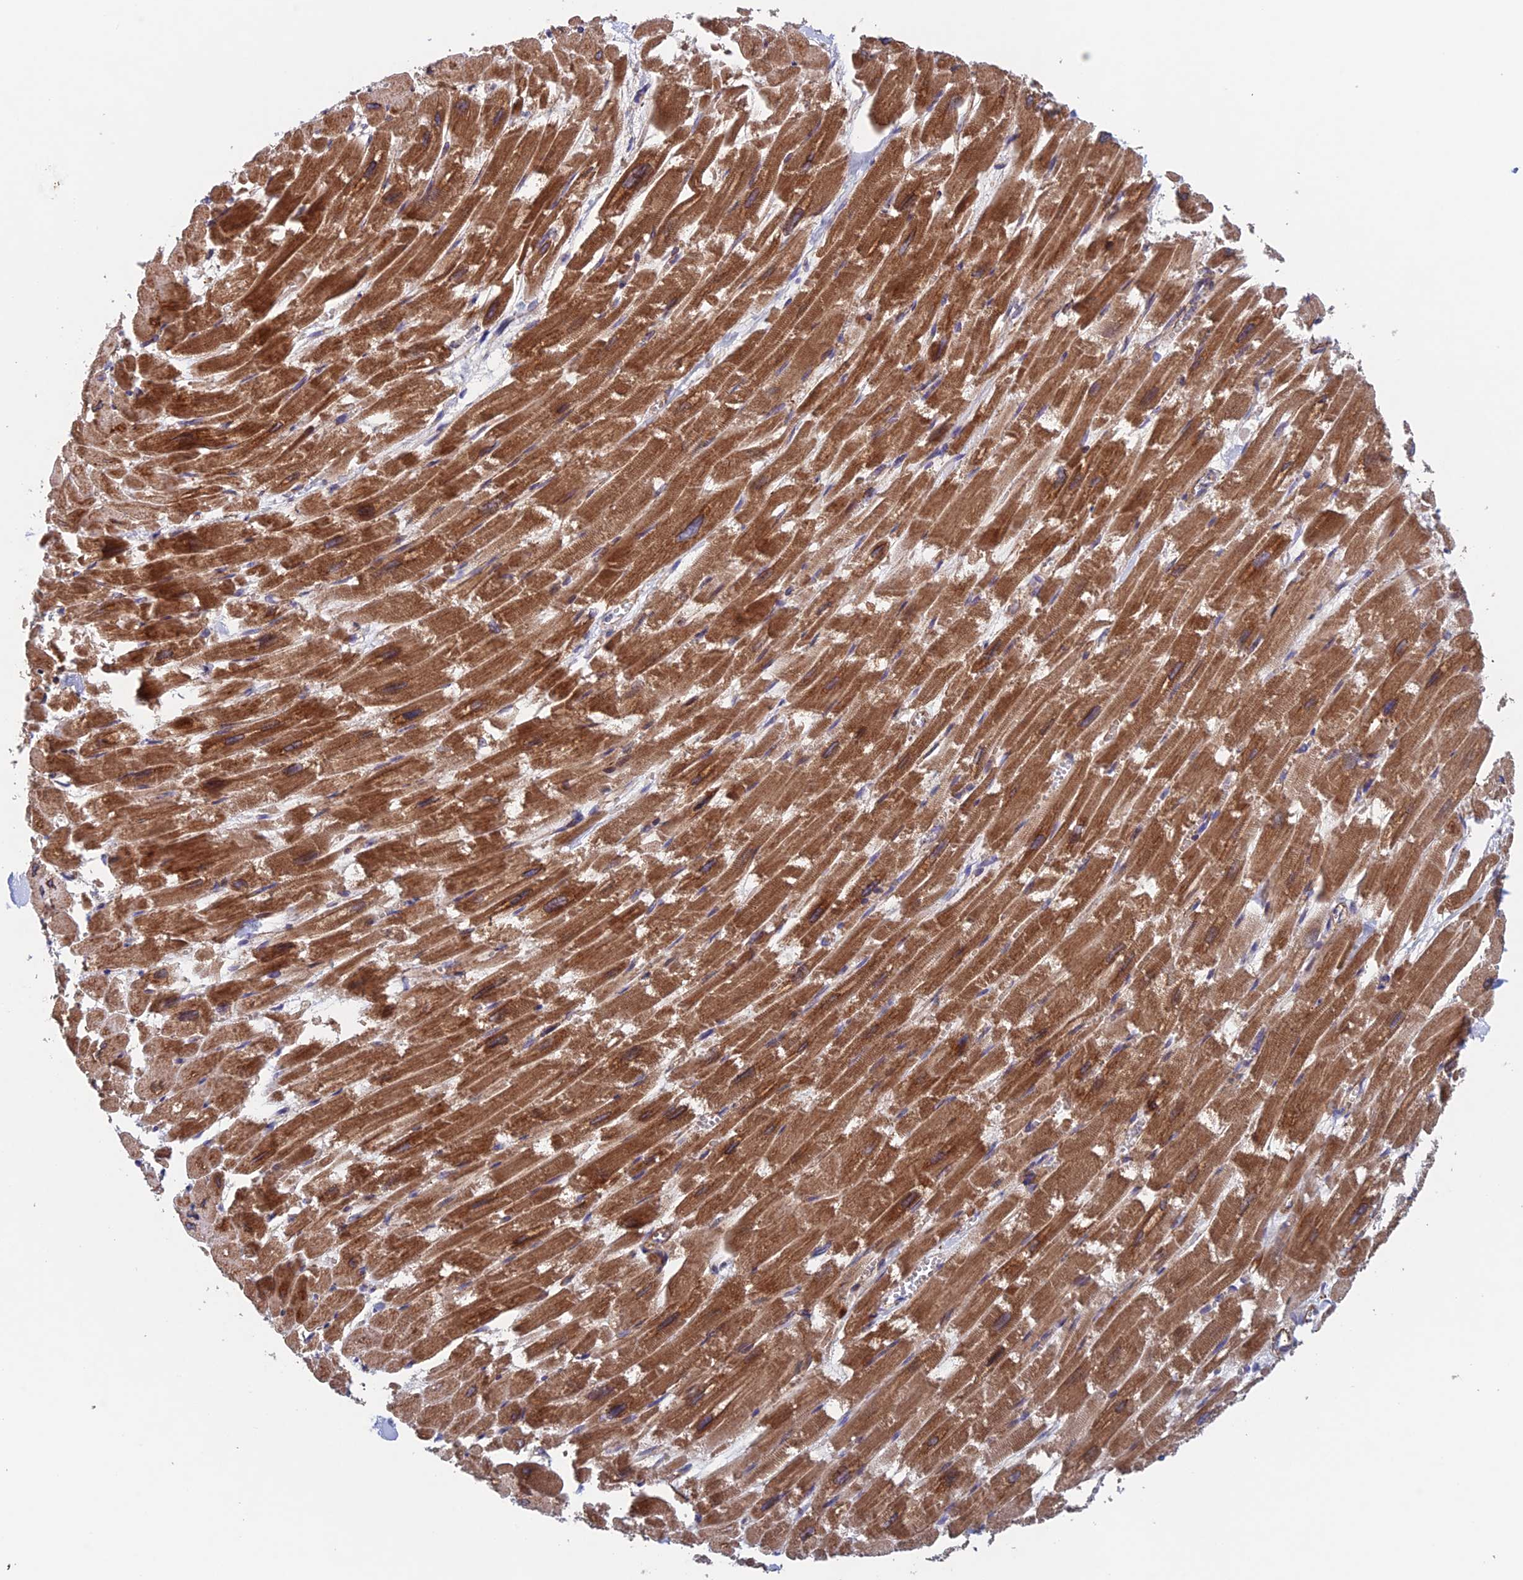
{"staining": {"intensity": "strong", "quantity": ">75%", "location": "cytoplasmic/membranous"}, "tissue": "heart muscle", "cell_type": "Cardiomyocytes", "image_type": "normal", "snomed": [{"axis": "morphology", "description": "Normal tissue, NOS"}, {"axis": "topography", "description": "Heart"}], "caption": "DAB (3,3'-diaminobenzidine) immunohistochemical staining of unremarkable human heart muscle reveals strong cytoplasmic/membranous protein staining in about >75% of cardiomyocytes. (Stains: DAB in brown, nuclei in blue, Microscopy: brightfield microscopy at high magnification).", "gene": "MRPL1", "patient": {"sex": "male", "age": 54}}